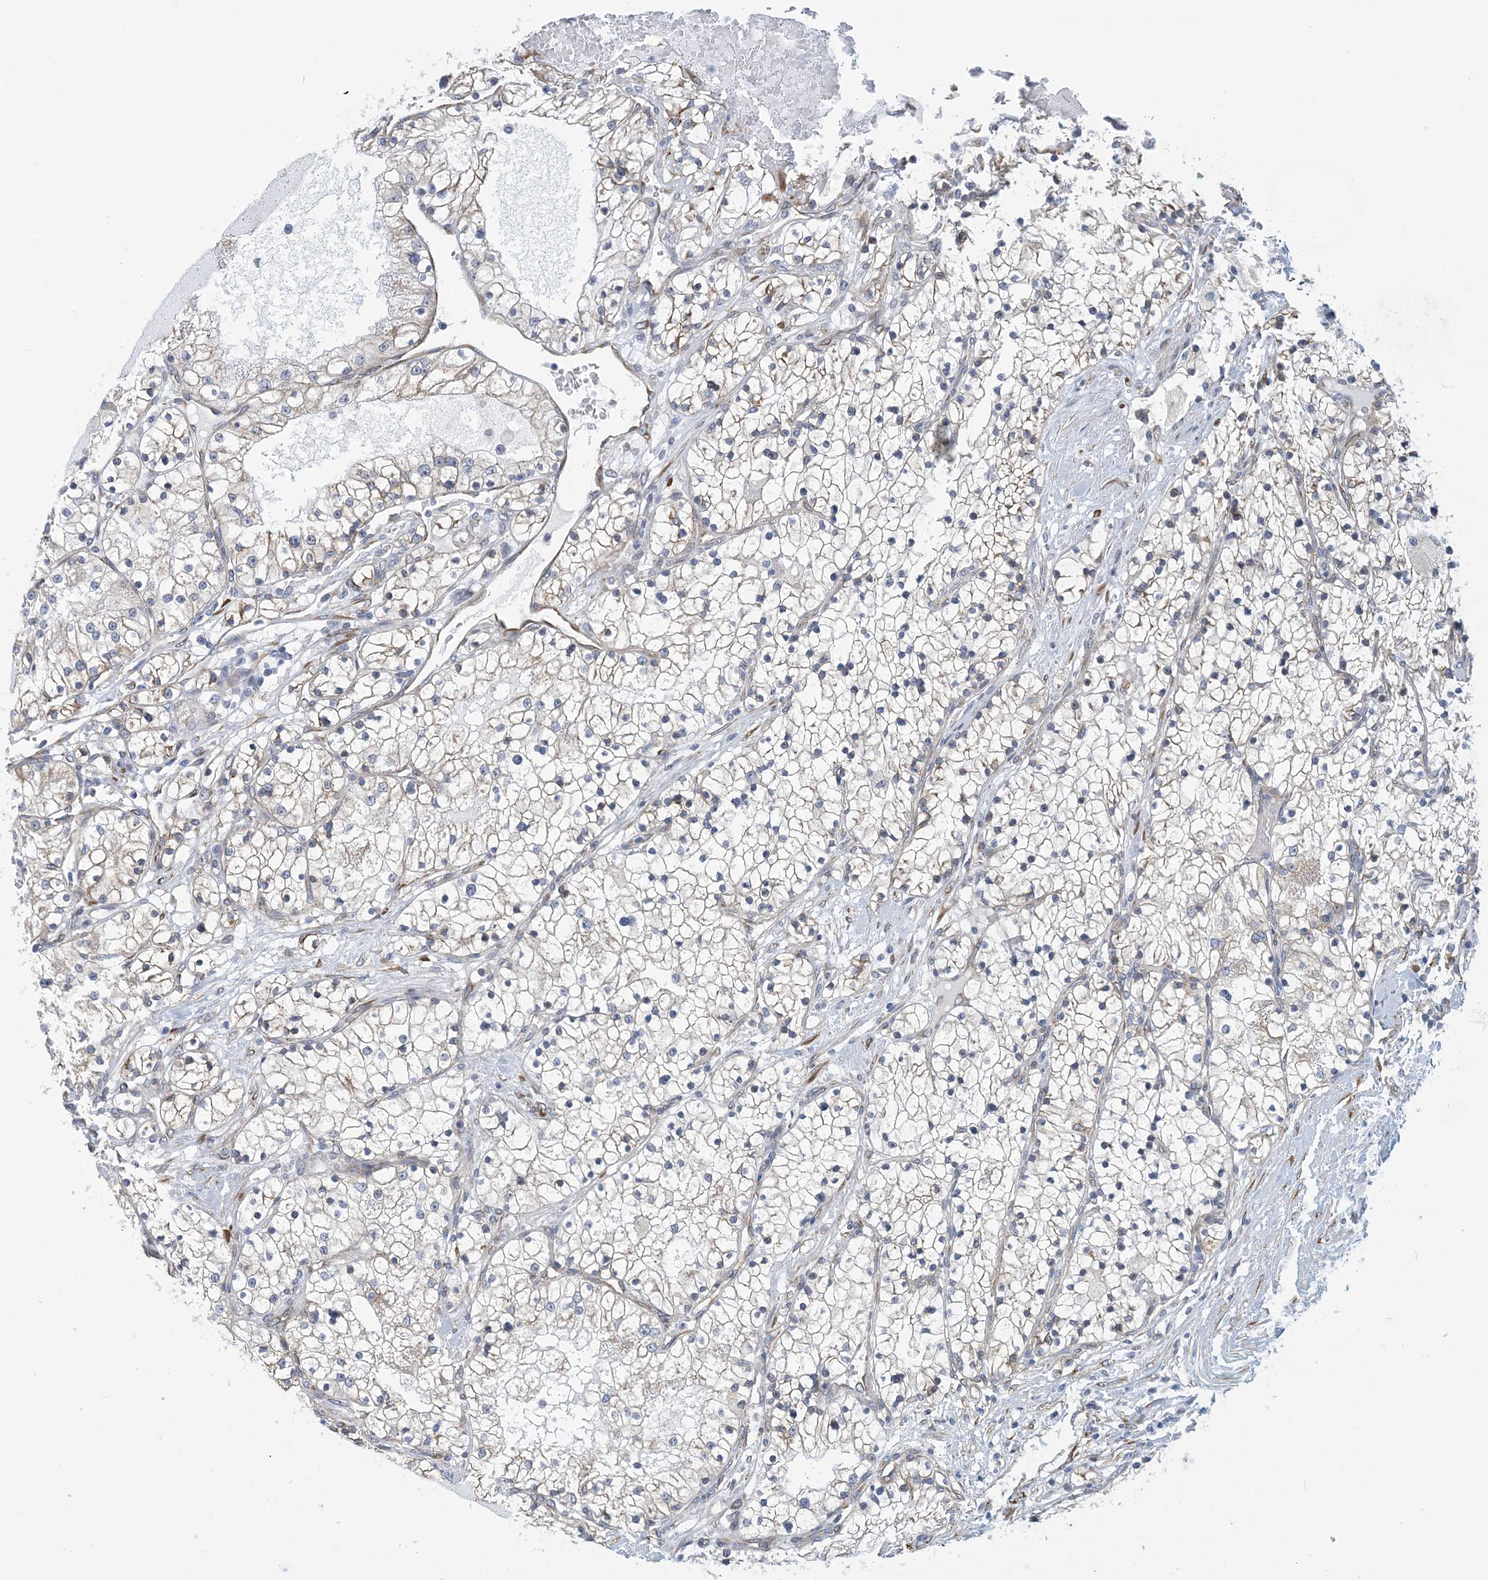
{"staining": {"intensity": "weak", "quantity": "<25%", "location": "cytoplasmic/membranous"}, "tissue": "renal cancer", "cell_type": "Tumor cells", "image_type": "cancer", "snomed": [{"axis": "morphology", "description": "Normal tissue, NOS"}, {"axis": "morphology", "description": "Adenocarcinoma, NOS"}, {"axis": "topography", "description": "Kidney"}], "caption": "High power microscopy photomicrograph of an immunohistochemistry photomicrograph of renal cancer, revealing no significant expression in tumor cells.", "gene": "CCDC14", "patient": {"sex": "male", "age": 68}}